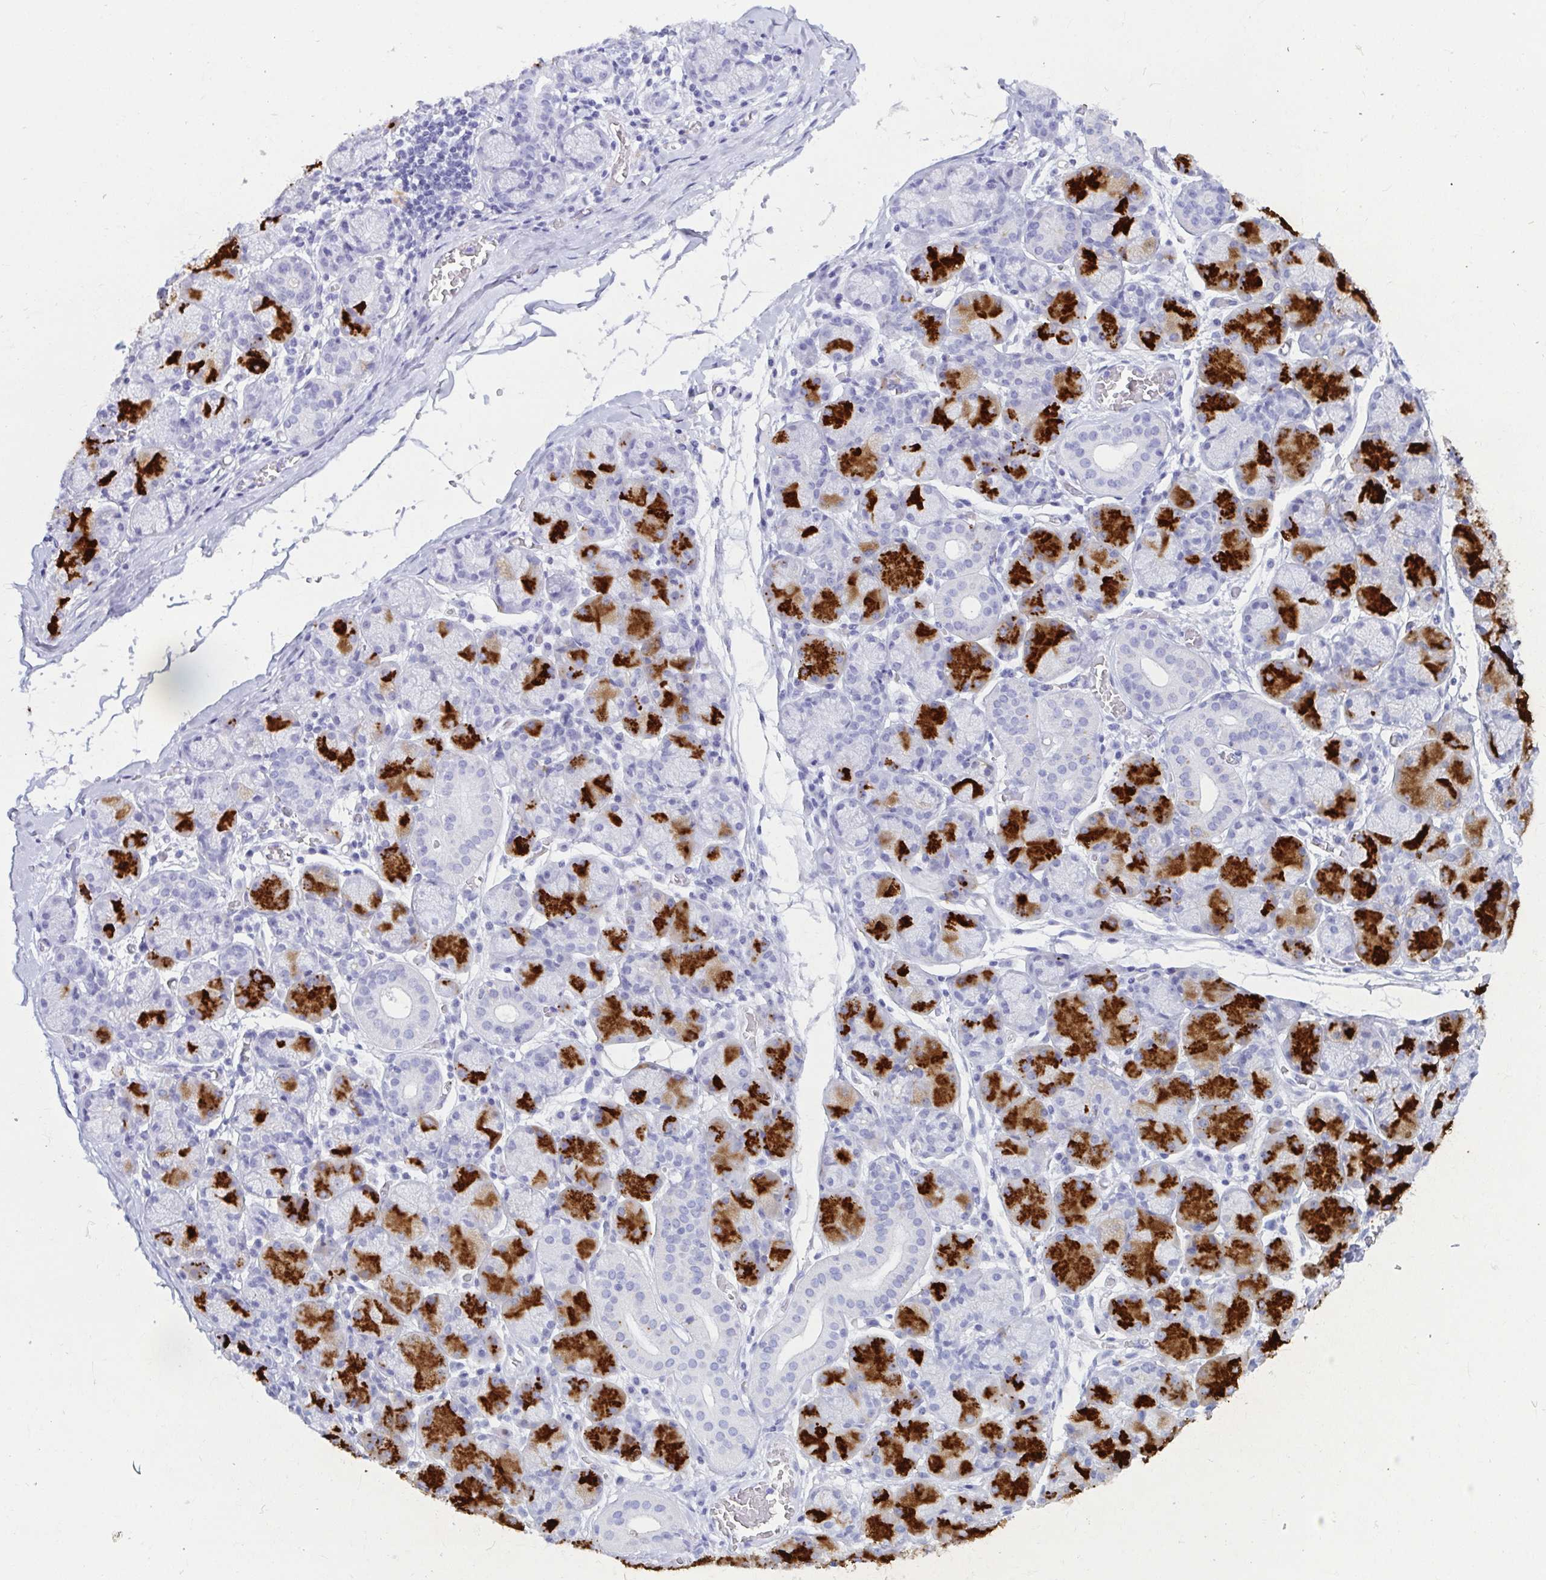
{"staining": {"intensity": "strong", "quantity": "25%-75%", "location": "cytoplasmic/membranous"}, "tissue": "salivary gland", "cell_type": "Glandular cells", "image_type": "normal", "snomed": [{"axis": "morphology", "description": "Normal tissue, NOS"}, {"axis": "topography", "description": "Salivary gland"}], "caption": "Immunohistochemistry histopathology image of benign salivary gland: human salivary gland stained using immunohistochemistry (IHC) reveals high levels of strong protein expression localized specifically in the cytoplasmic/membranous of glandular cells, appearing as a cytoplasmic/membranous brown color.", "gene": "CD164L2", "patient": {"sex": "female", "age": 24}}